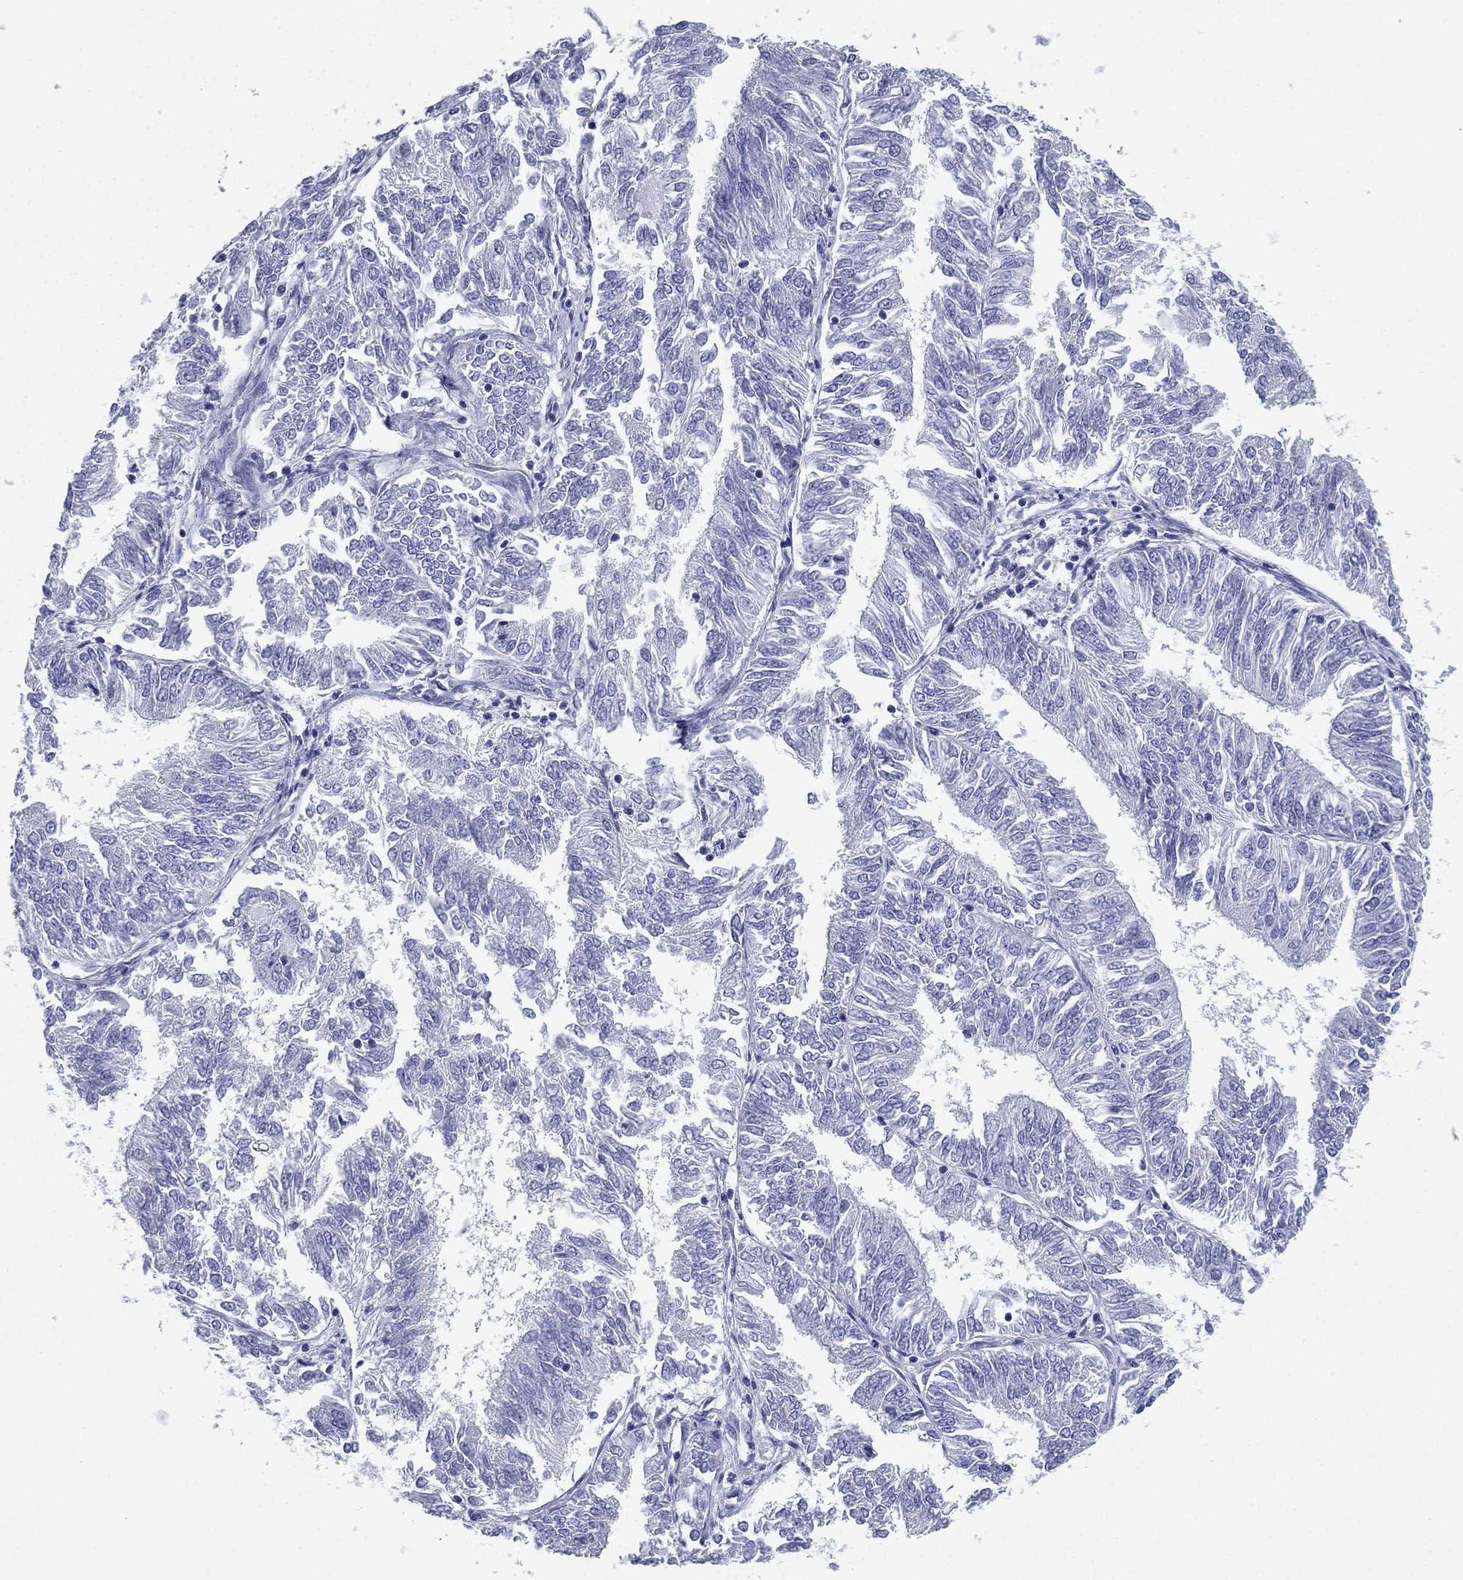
{"staining": {"intensity": "negative", "quantity": "none", "location": "none"}, "tissue": "endometrial cancer", "cell_type": "Tumor cells", "image_type": "cancer", "snomed": [{"axis": "morphology", "description": "Adenocarcinoma, NOS"}, {"axis": "topography", "description": "Endometrium"}], "caption": "DAB immunohistochemical staining of endometrial cancer (adenocarcinoma) shows no significant staining in tumor cells. The staining is performed using DAB brown chromogen with nuclei counter-stained in using hematoxylin.", "gene": "FCER2", "patient": {"sex": "female", "age": 58}}